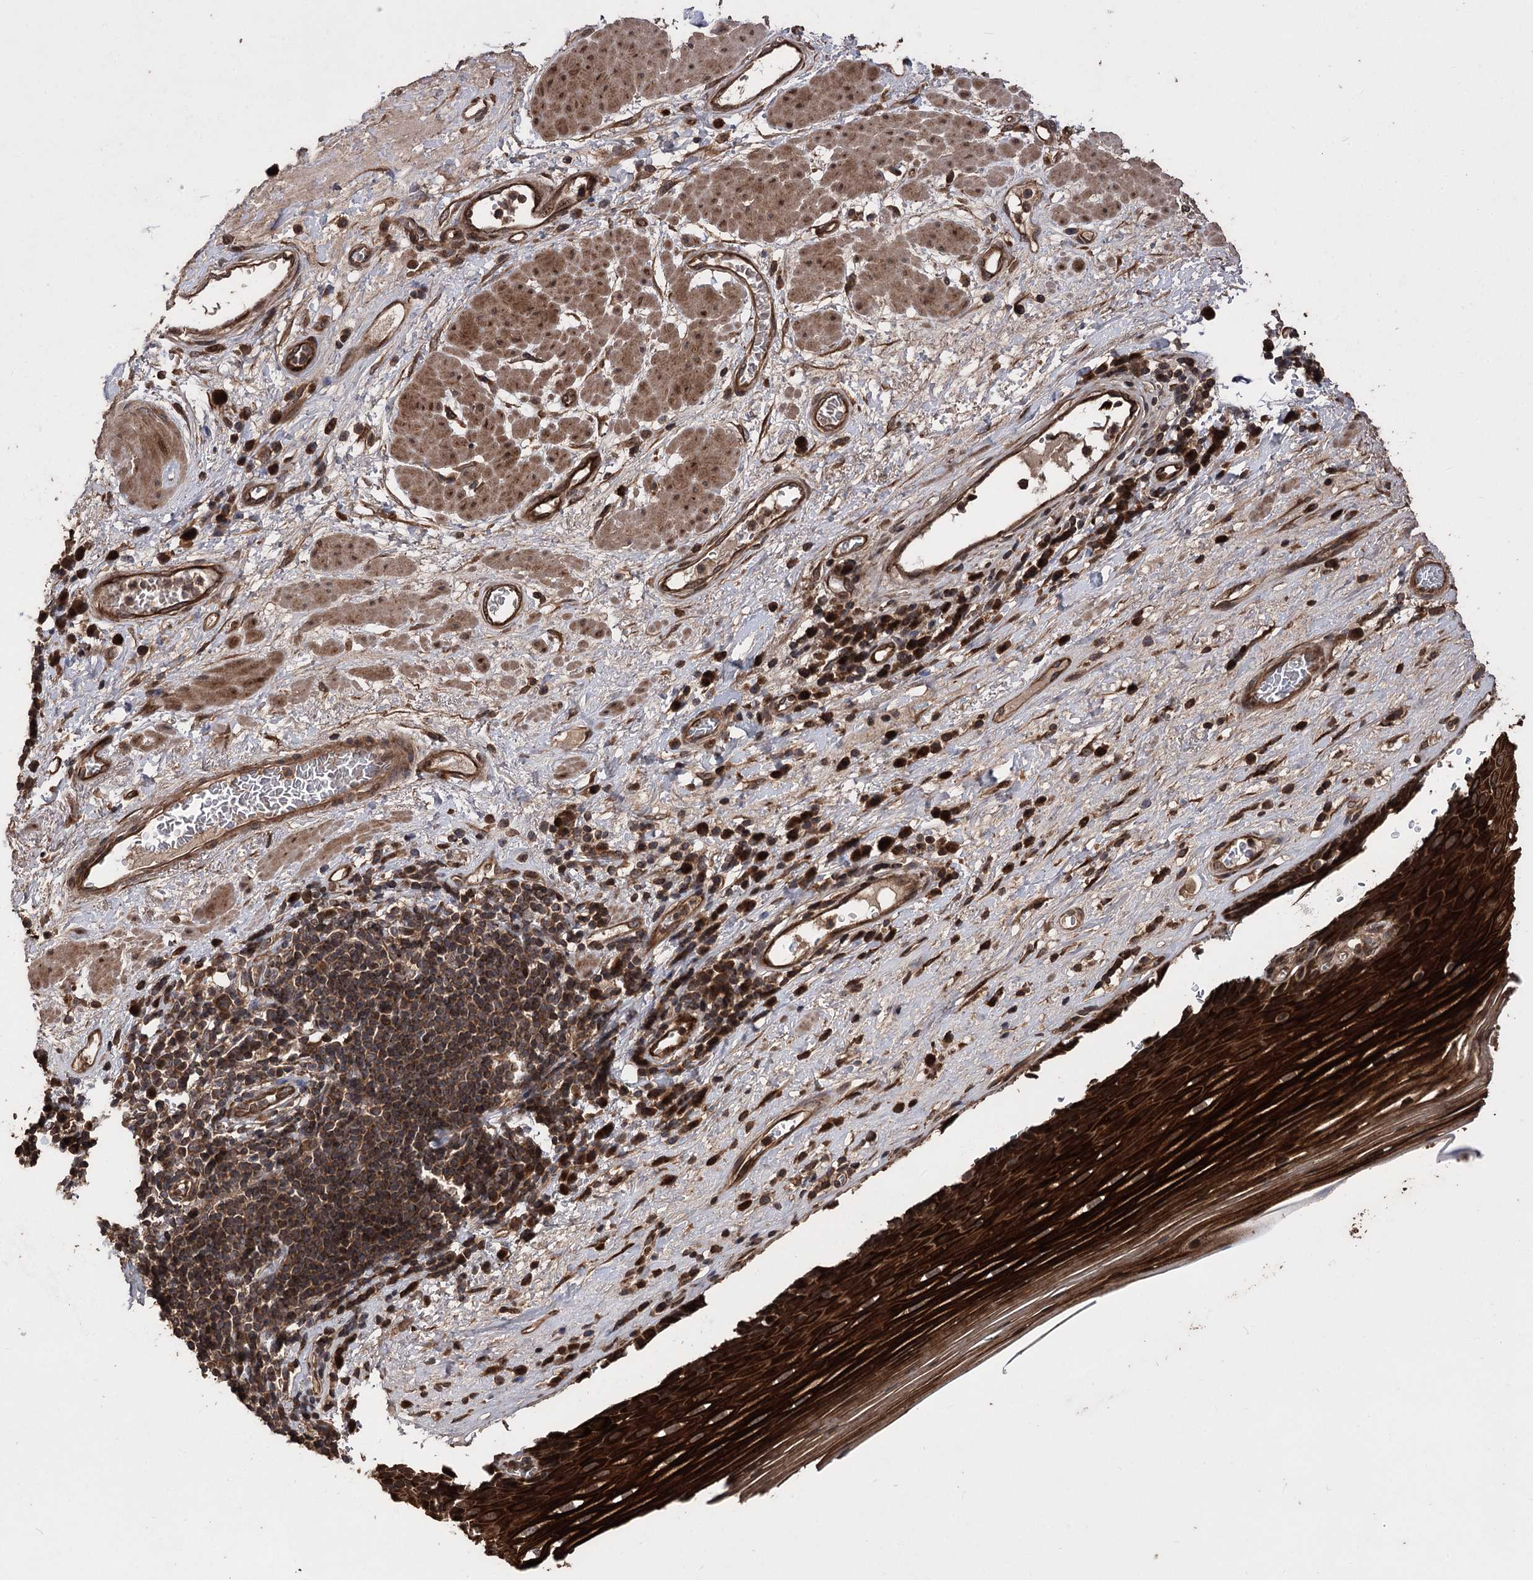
{"staining": {"intensity": "strong", "quantity": ">75%", "location": "cytoplasmic/membranous"}, "tissue": "esophagus", "cell_type": "Squamous epithelial cells", "image_type": "normal", "snomed": [{"axis": "morphology", "description": "Normal tissue, NOS"}, {"axis": "topography", "description": "Esophagus"}], "caption": "Immunohistochemical staining of unremarkable human esophagus exhibits >75% levels of strong cytoplasmic/membranous protein positivity in about >75% of squamous epithelial cells.", "gene": "RASSF3", "patient": {"sex": "male", "age": 62}}